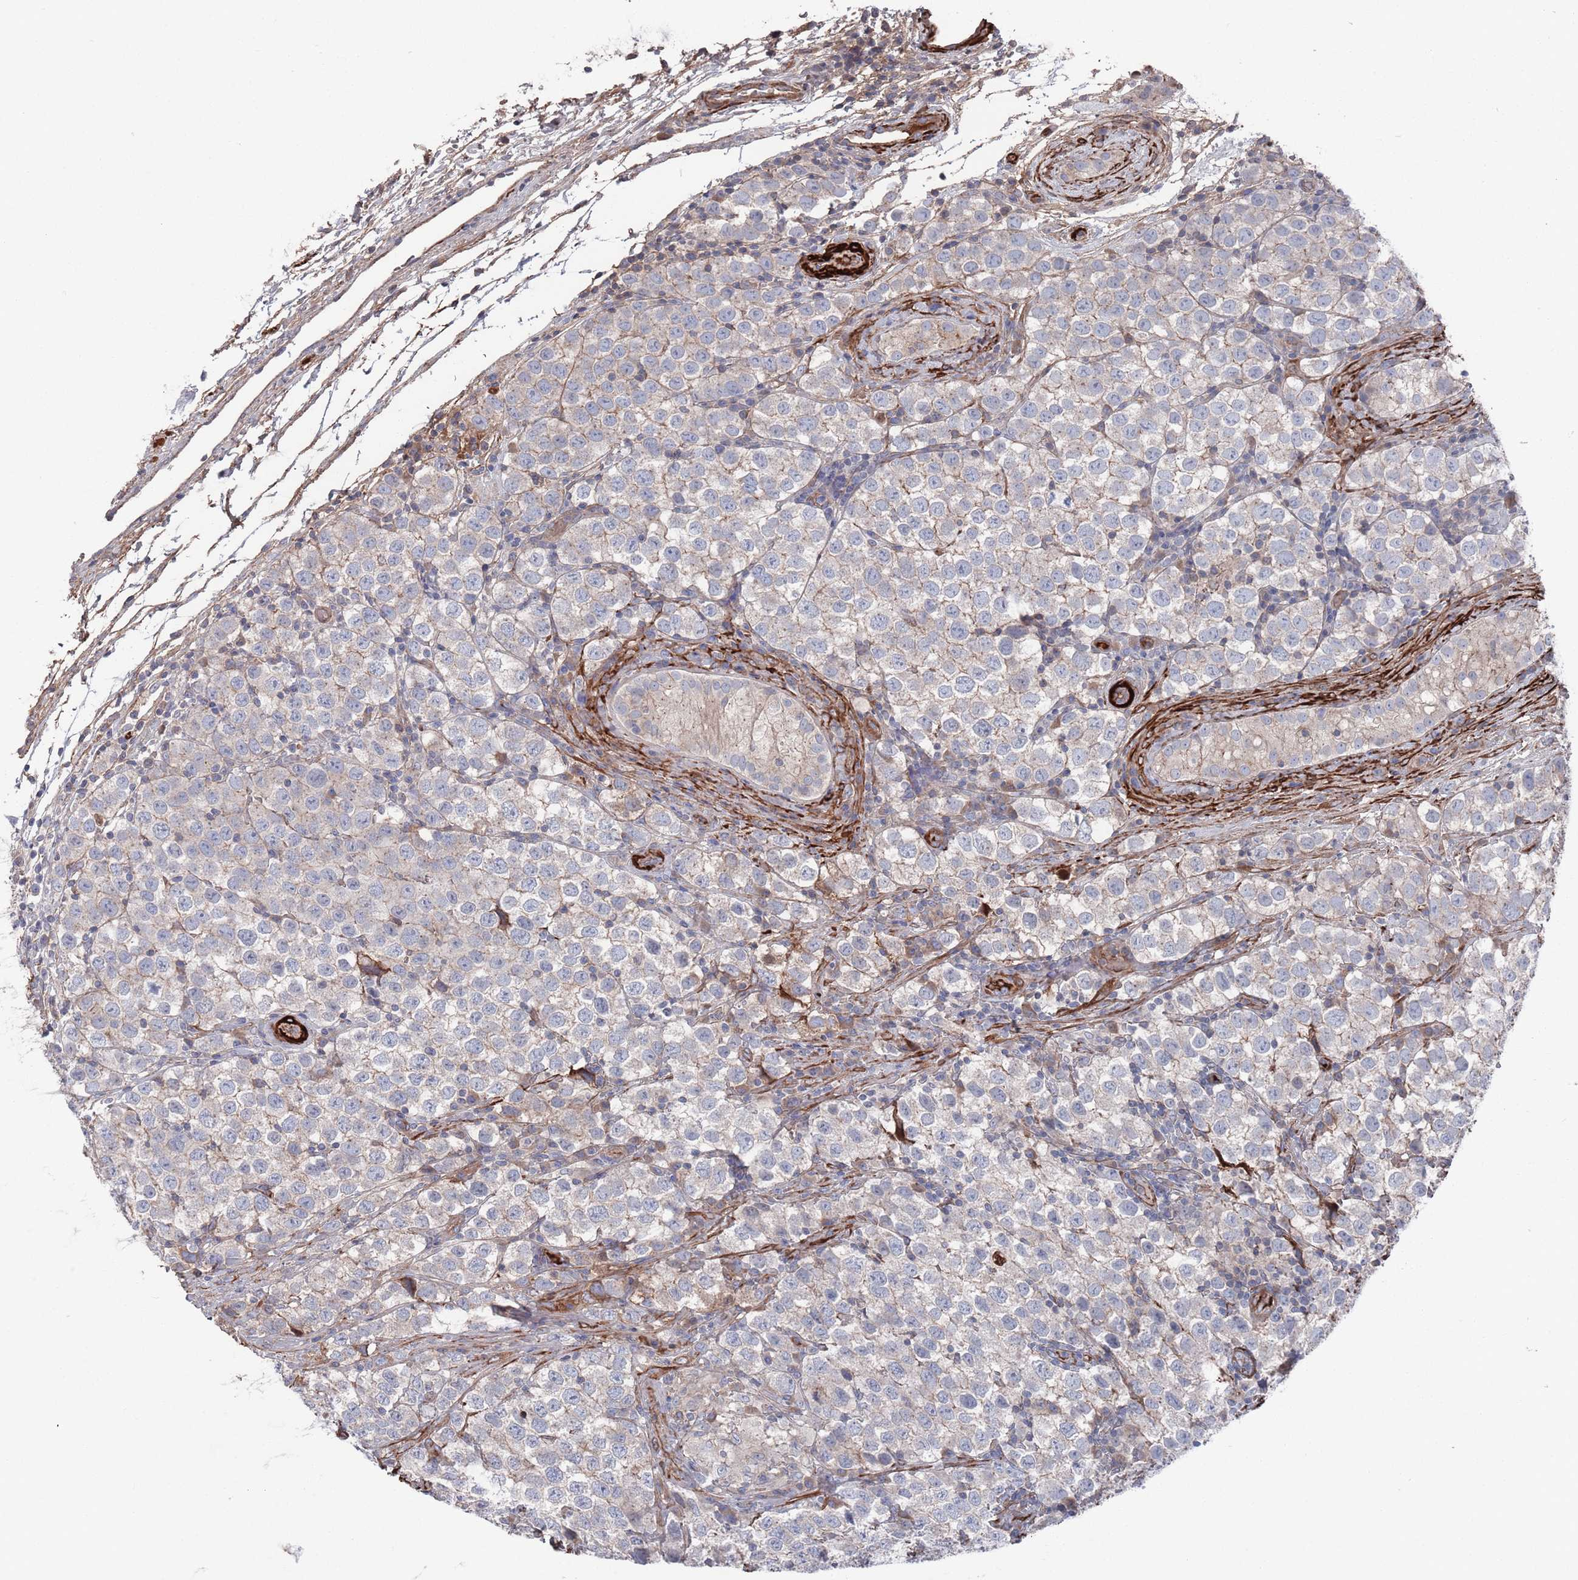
{"staining": {"intensity": "negative", "quantity": "none", "location": "none"}, "tissue": "testis cancer", "cell_type": "Tumor cells", "image_type": "cancer", "snomed": [{"axis": "morphology", "description": "Seminoma, NOS"}, {"axis": "topography", "description": "Testis"}], "caption": "Tumor cells are negative for brown protein staining in testis cancer (seminoma).", "gene": "PLEKHA4", "patient": {"sex": "male", "age": 34}}